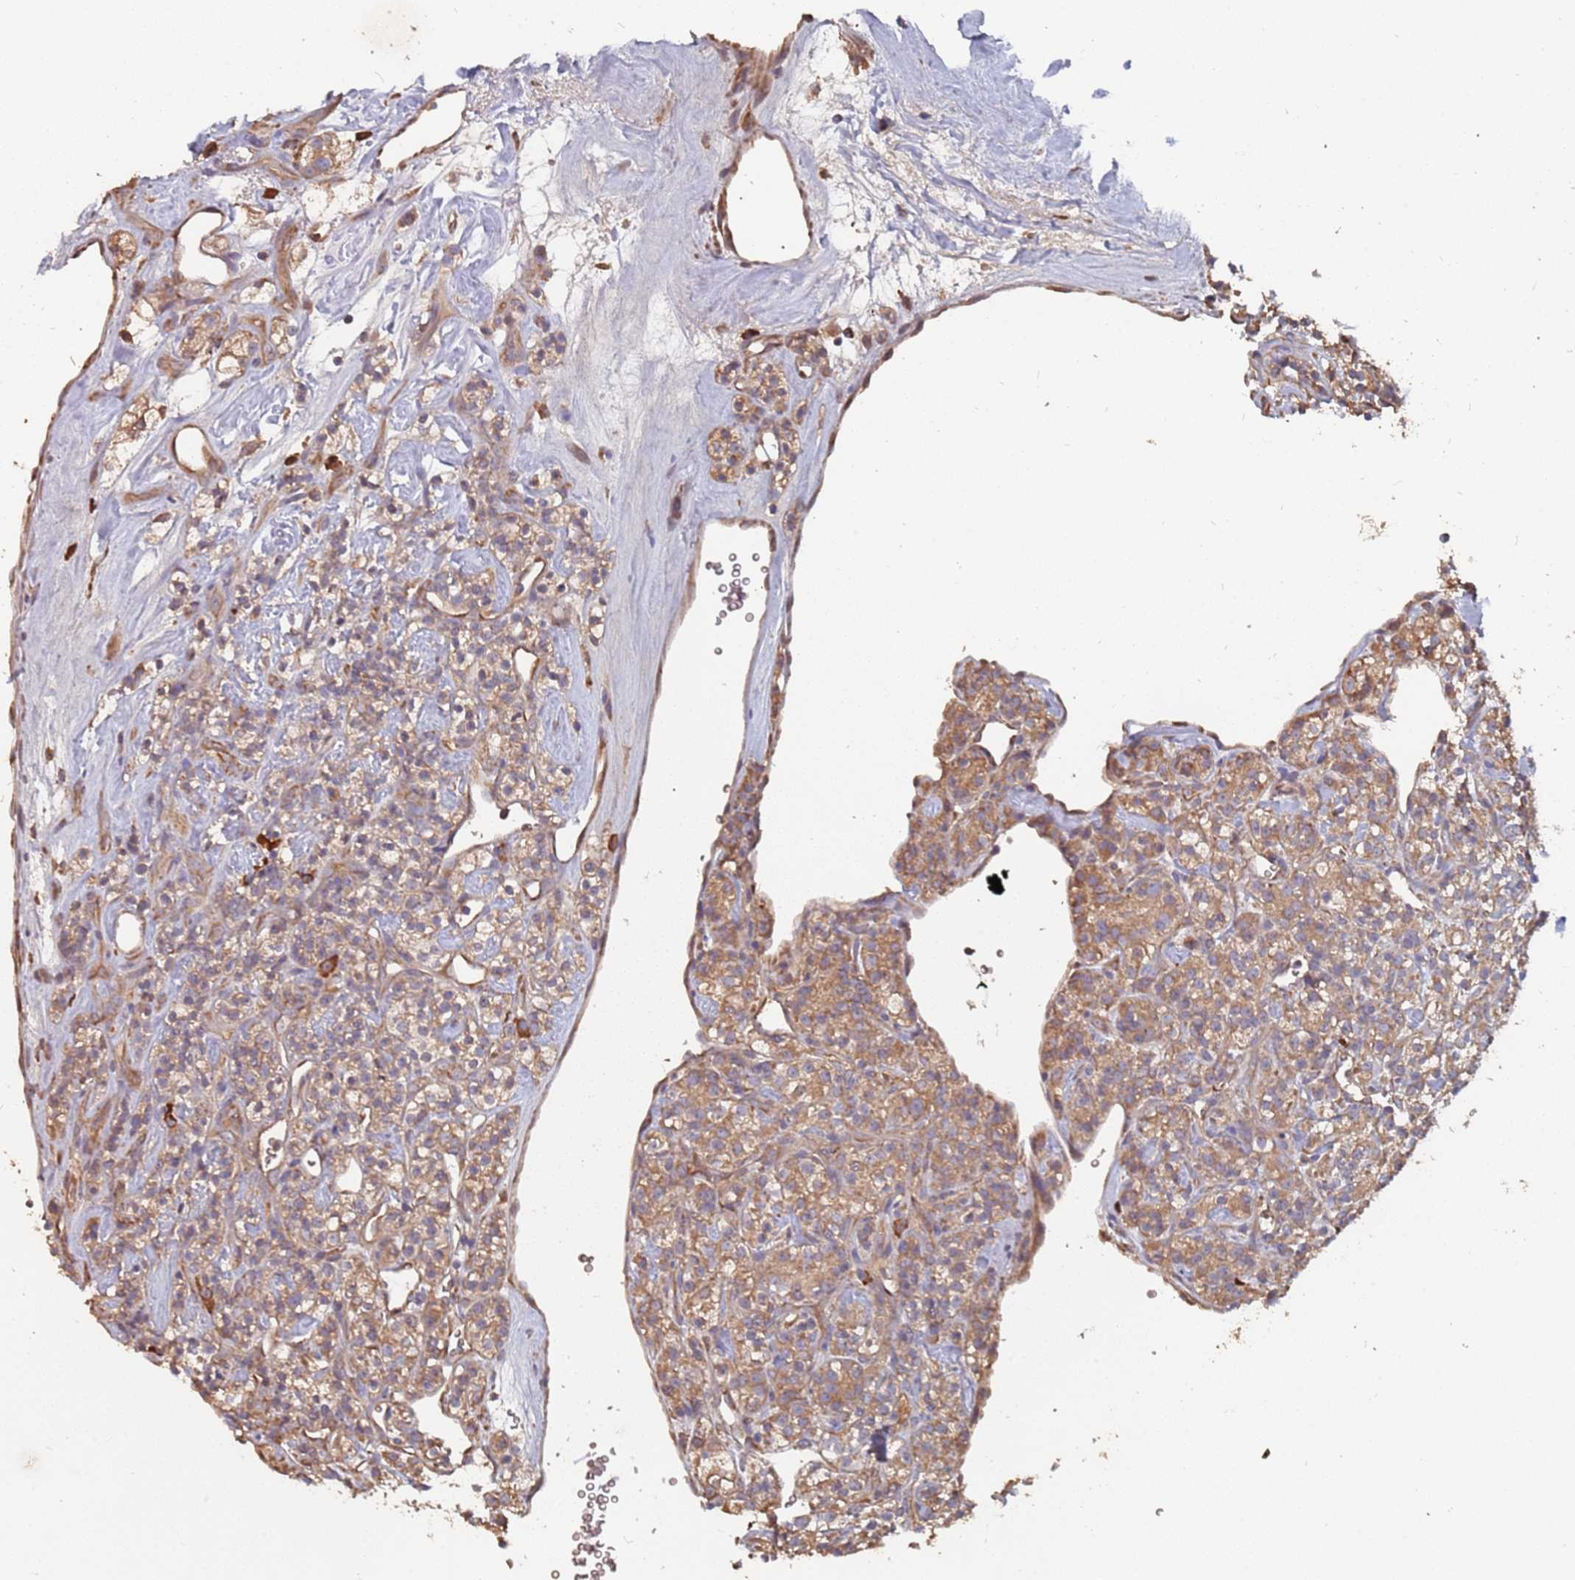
{"staining": {"intensity": "moderate", "quantity": ">75%", "location": "cytoplasmic/membranous"}, "tissue": "renal cancer", "cell_type": "Tumor cells", "image_type": "cancer", "snomed": [{"axis": "morphology", "description": "Adenocarcinoma, NOS"}, {"axis": "topography", "description": "Kidney"}], "caption": "Immunohistochemistry micrograph of neoplastic tissue: renal cancer (adenocarcinoma) stained using IHC demonstrates medium levels of moderate protein expression localized specifically in the cytoplasmic/membranous of tumor cells, appearing as a cytoplasmic/membranous brown color.", "gene": "ATG5", "patient": {"sex": "male", "age": 77}}